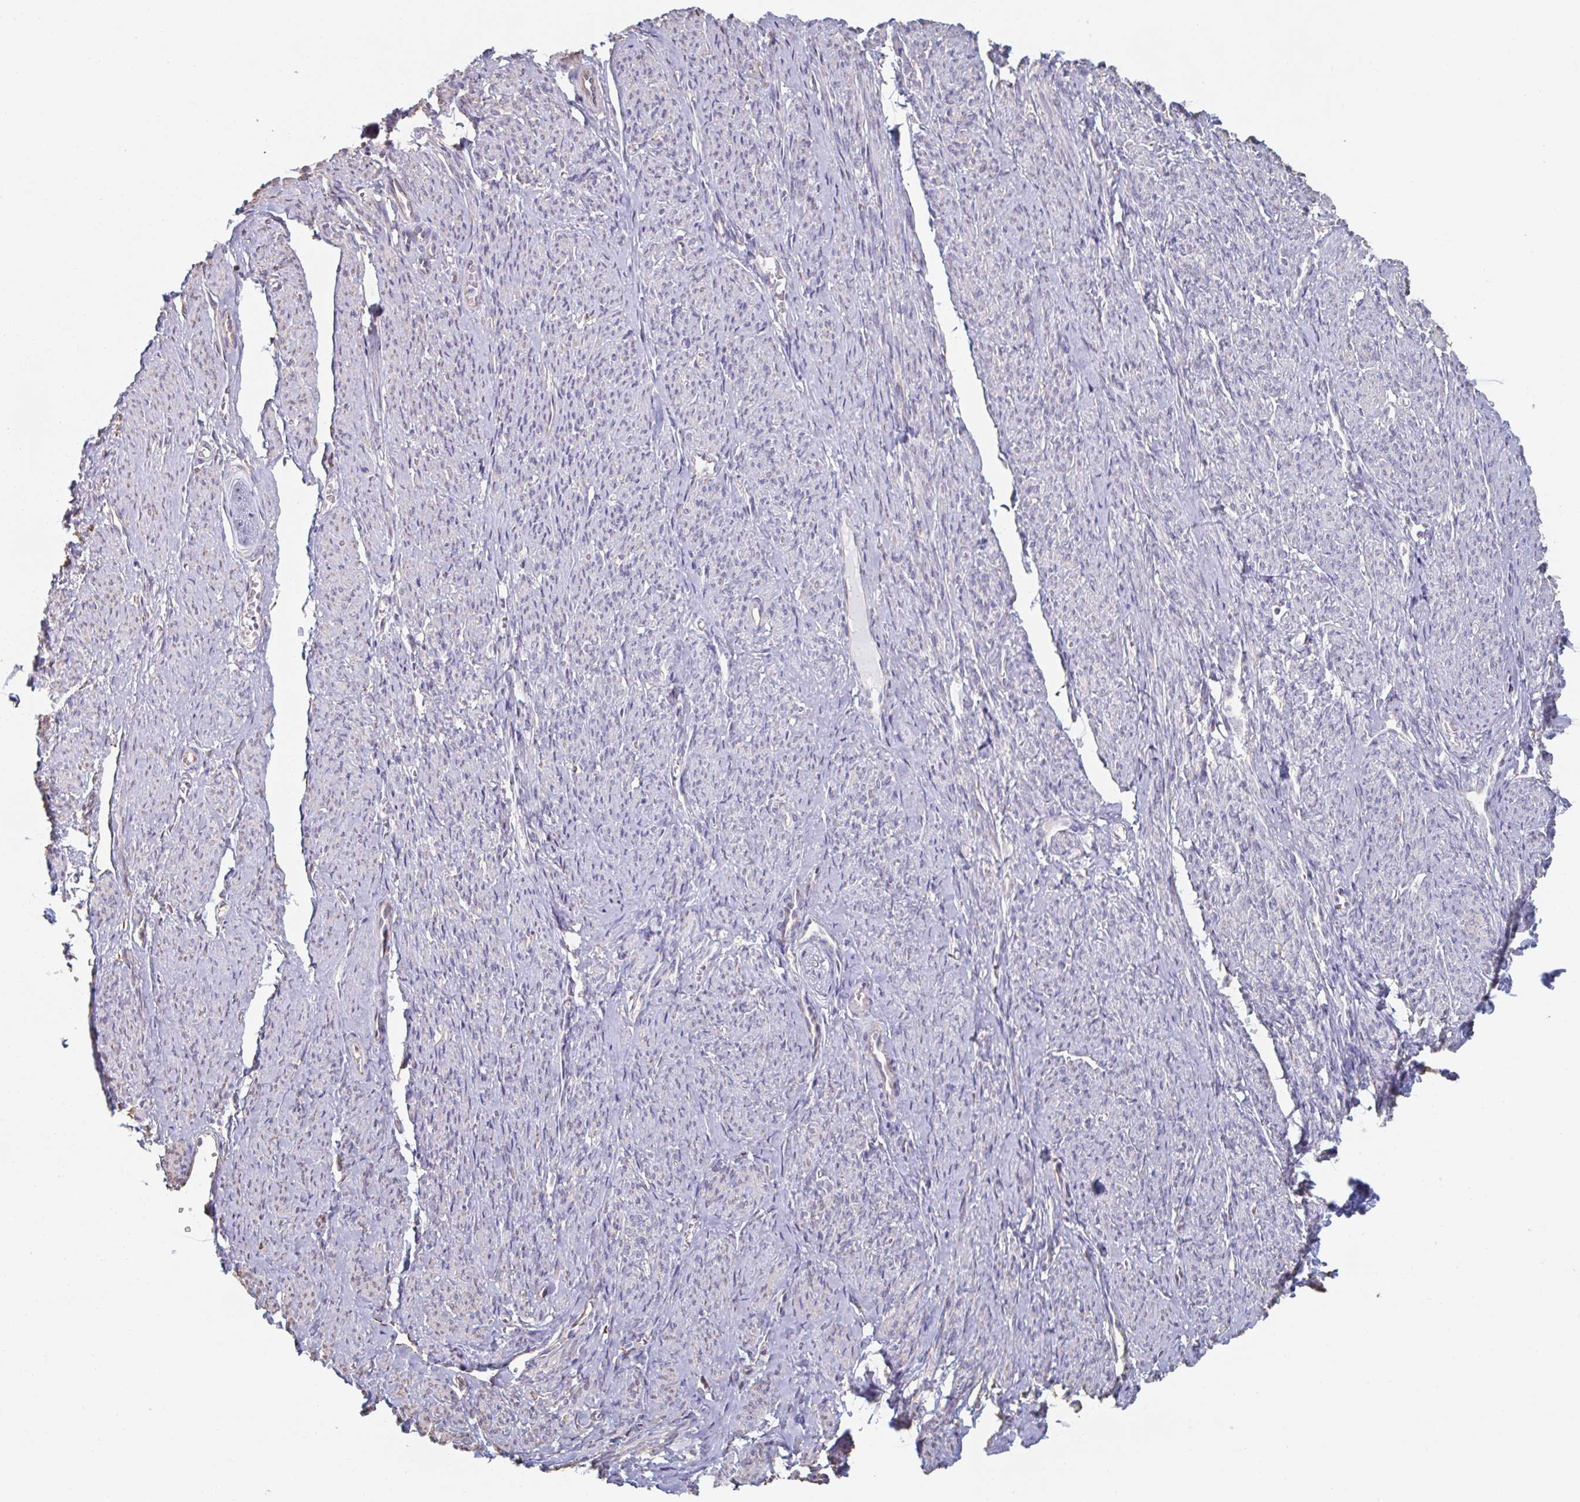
{"staining": {"intensity": "moderate", "quantity": "<25%", "location": "cytoplasmic/membranous"}, "tissue": "smooth muscle", "cell_type": "Smooth muscle cells", "image_type": "normal", "snomed": [{"axis": "morphology", "description": "Normal tissue, NOS"}, {"axis": "topography", "description": "Smooth muscle"}], "caption": "The photomicrograph exhibits immunohistochemical staining of benign smooth muscle. There is moderate cytoplasmic/membranous positivity is present in approximately <25% of smooth muscle cells.", "gene": "RAB5IF", "patient": {"sex": "female", "age": 65}}